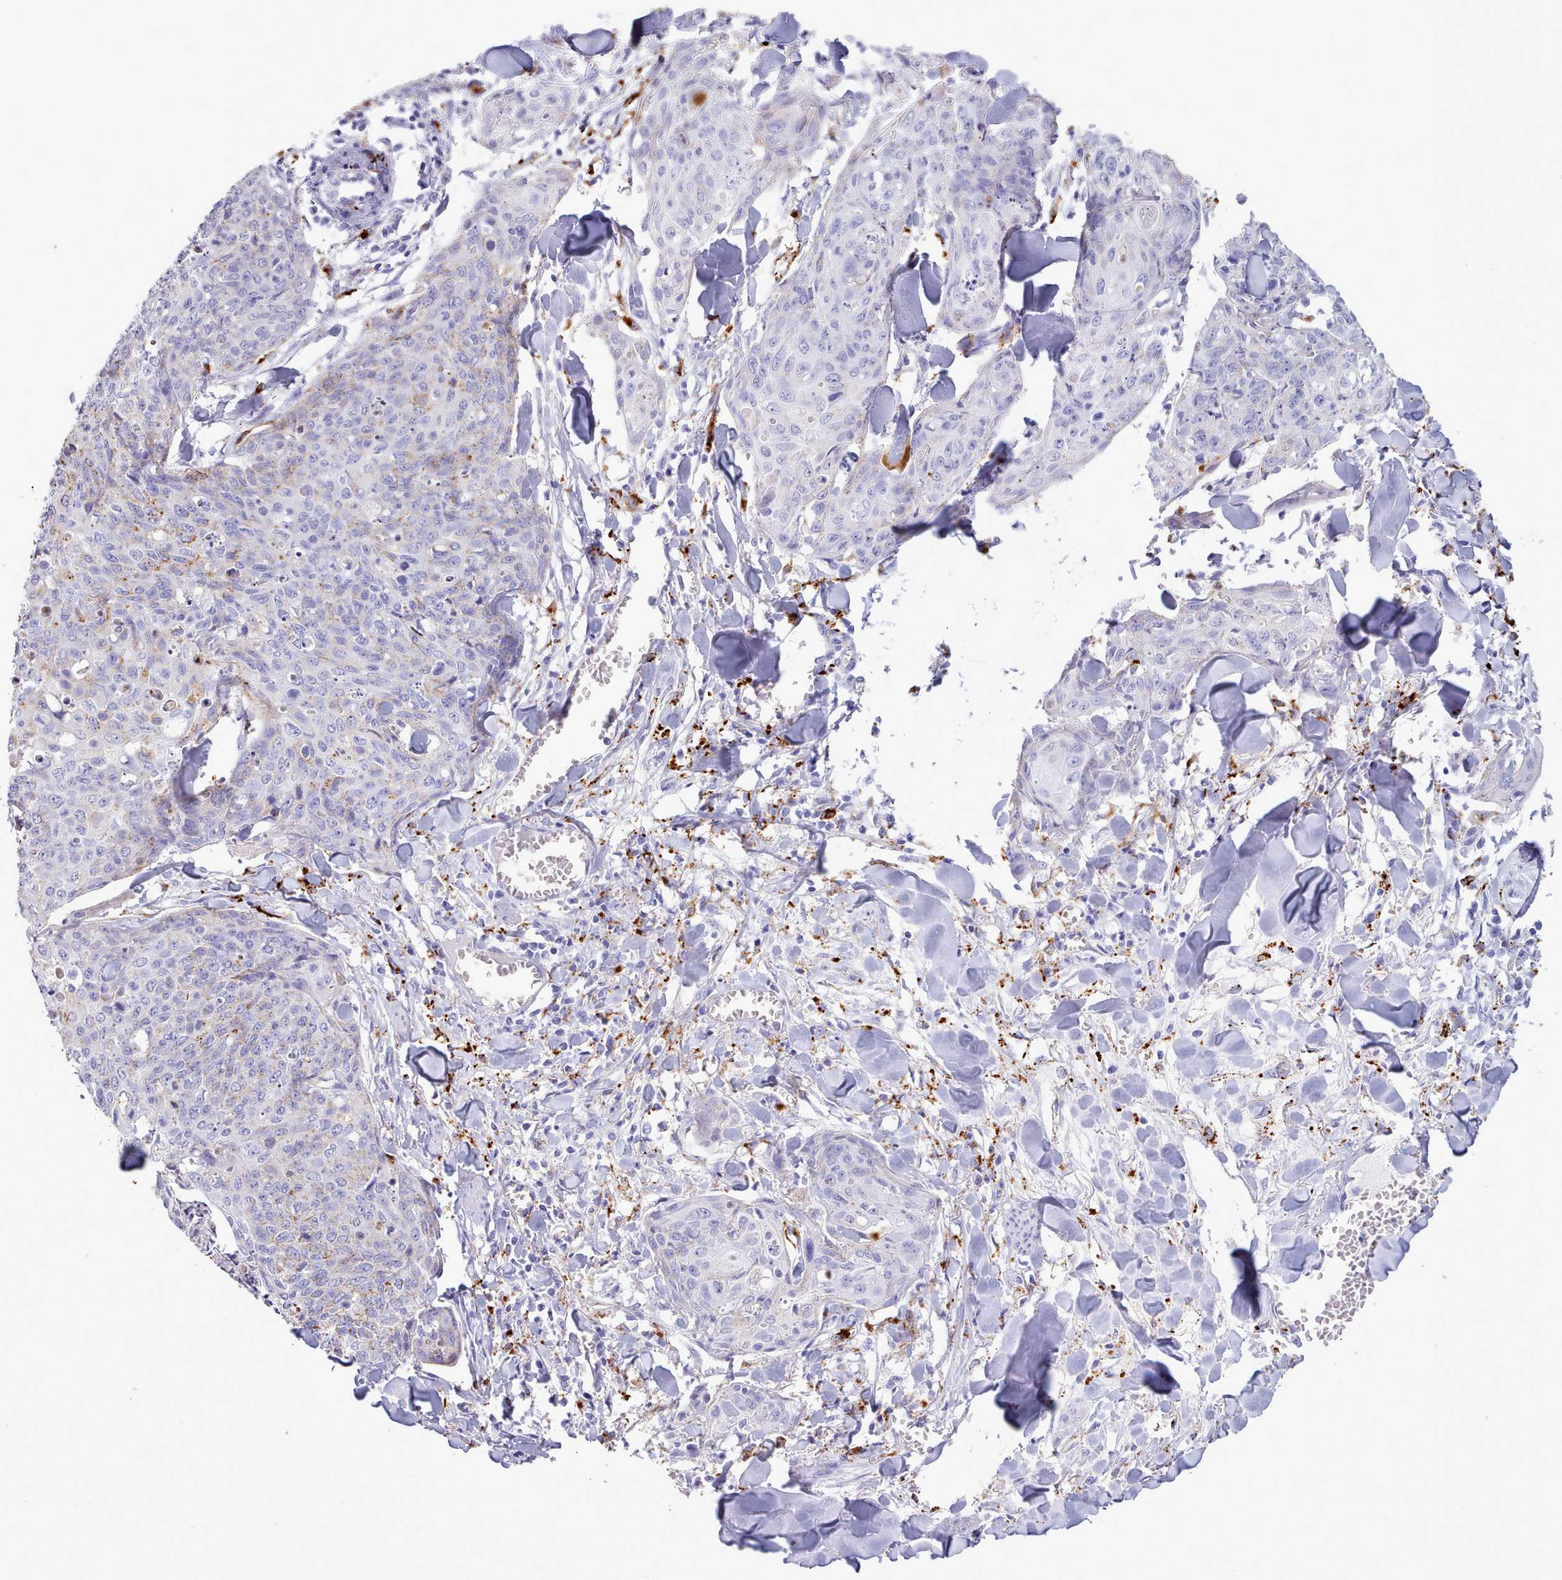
{"staining": {"intensity": "negative", "quantity": "none", "location": "none"}, "tissue": "skin cancer", "cell_type": "Tumor cells", "image_type": "cancer", "snomed": [{"axis": "morphology", "description": "Squamous cell carcinoma, NOS"}, {"axis": "topography", "description": "Skin"}, {"axis": "topography", "description": "Vulva"}], "caption": "Immunohistochemistry (IHC) histopathology image of neoplastic tissue: human skin cancer (squamous cell carcinoma) stained with DAB demonstrates no significant protein positivity in tumor cells.", "gene": "GAA", "patient": {"sex": "female", "age": 85}}